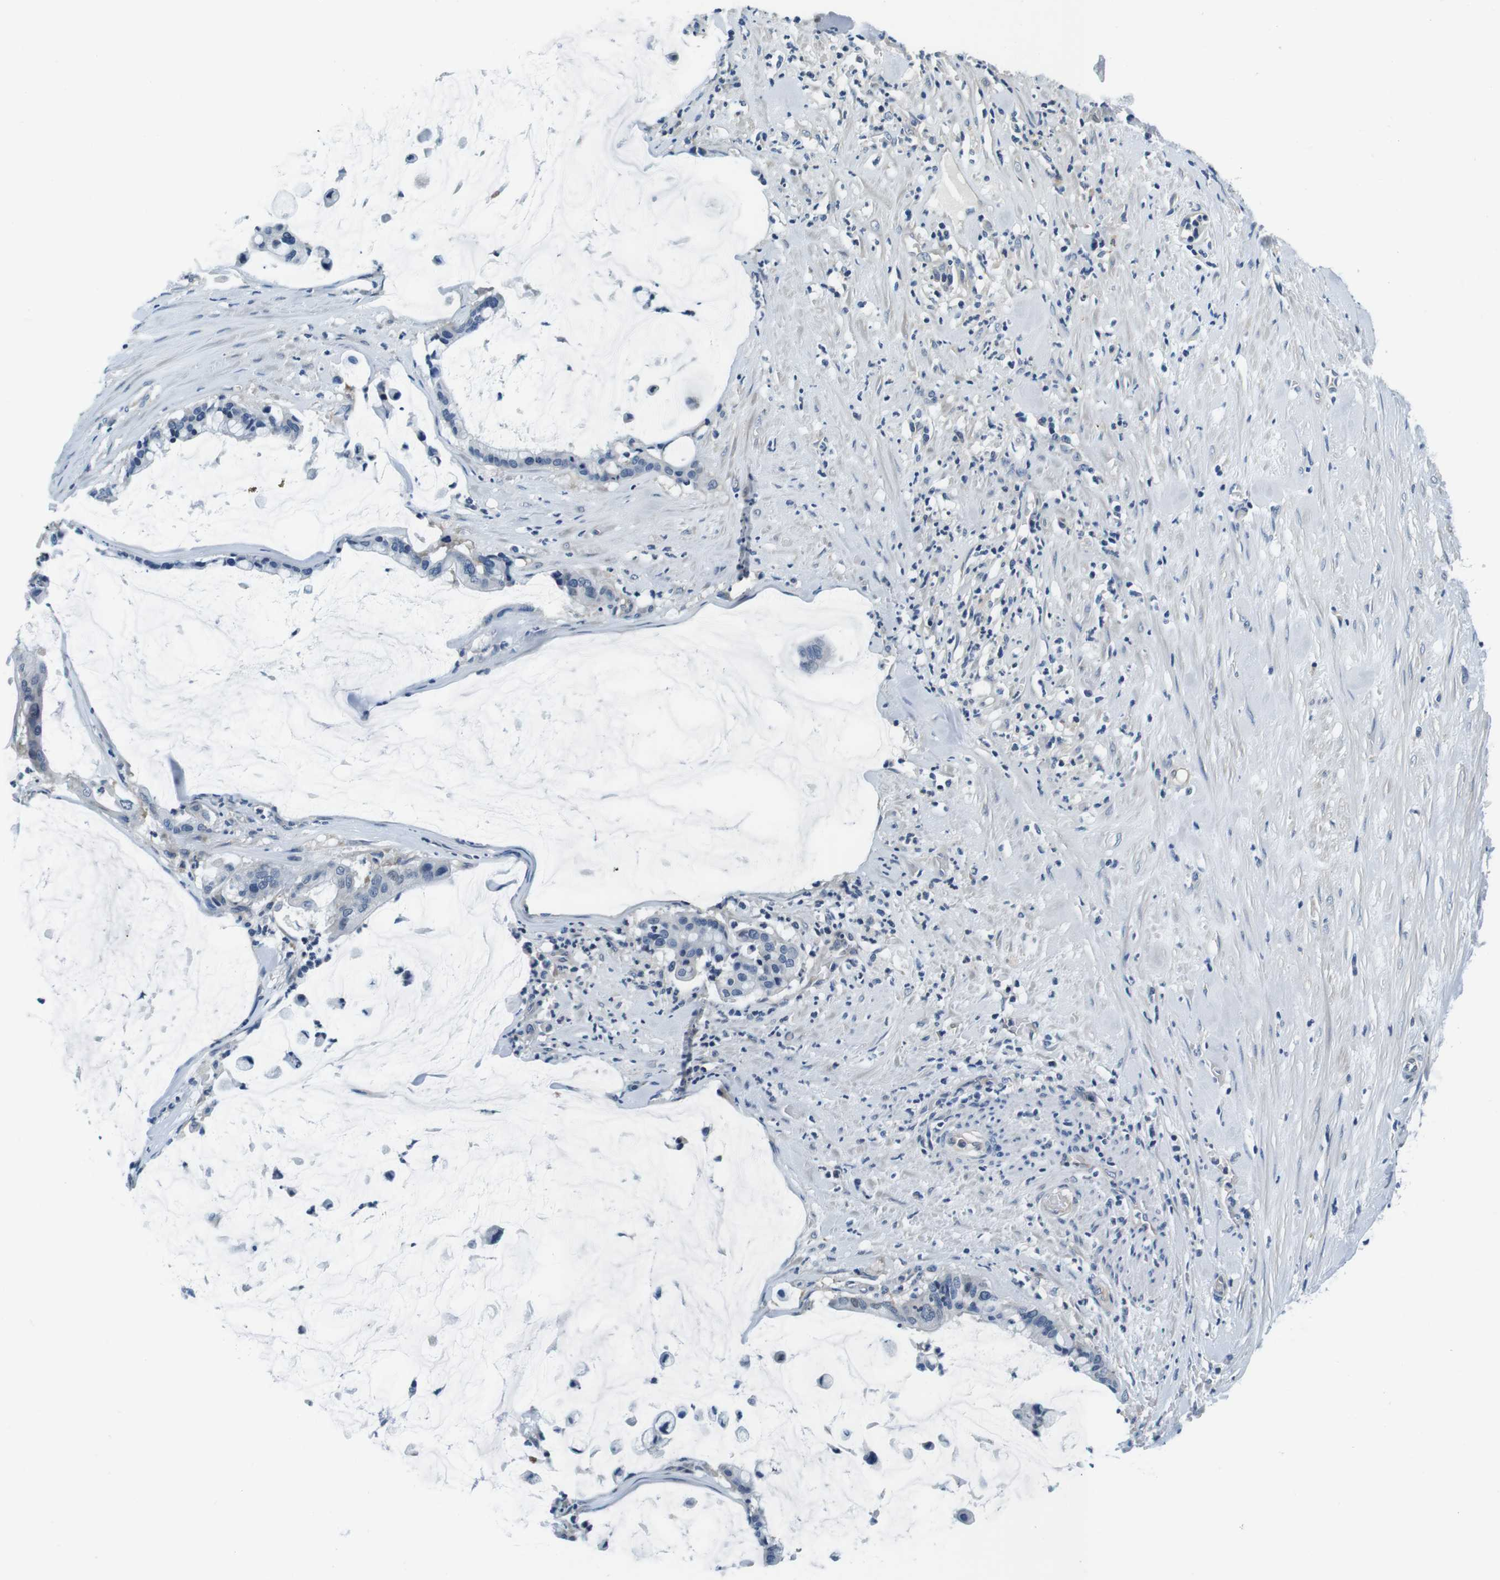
{"staining": {"intensity": "negative", "quantity": "none", "location": "none"}, "tissue": "pancreatic cancer", "cell_type": "Tumor cells", "image_type": "cancer", "snomed": [{"axis": "morphology", "description": "Adenocarcinoma, NOS"}, {"axis": "topography", "description": "Pancreas"}], "caption": "This is an immunohistochemistry (IHC) photomicrograph of human pancreatic cancer (adenocarcinoma). There is no positivity in tumor cells.", "gene": "KCNJ5", "patient": {"sex": "male", "age": 41}}